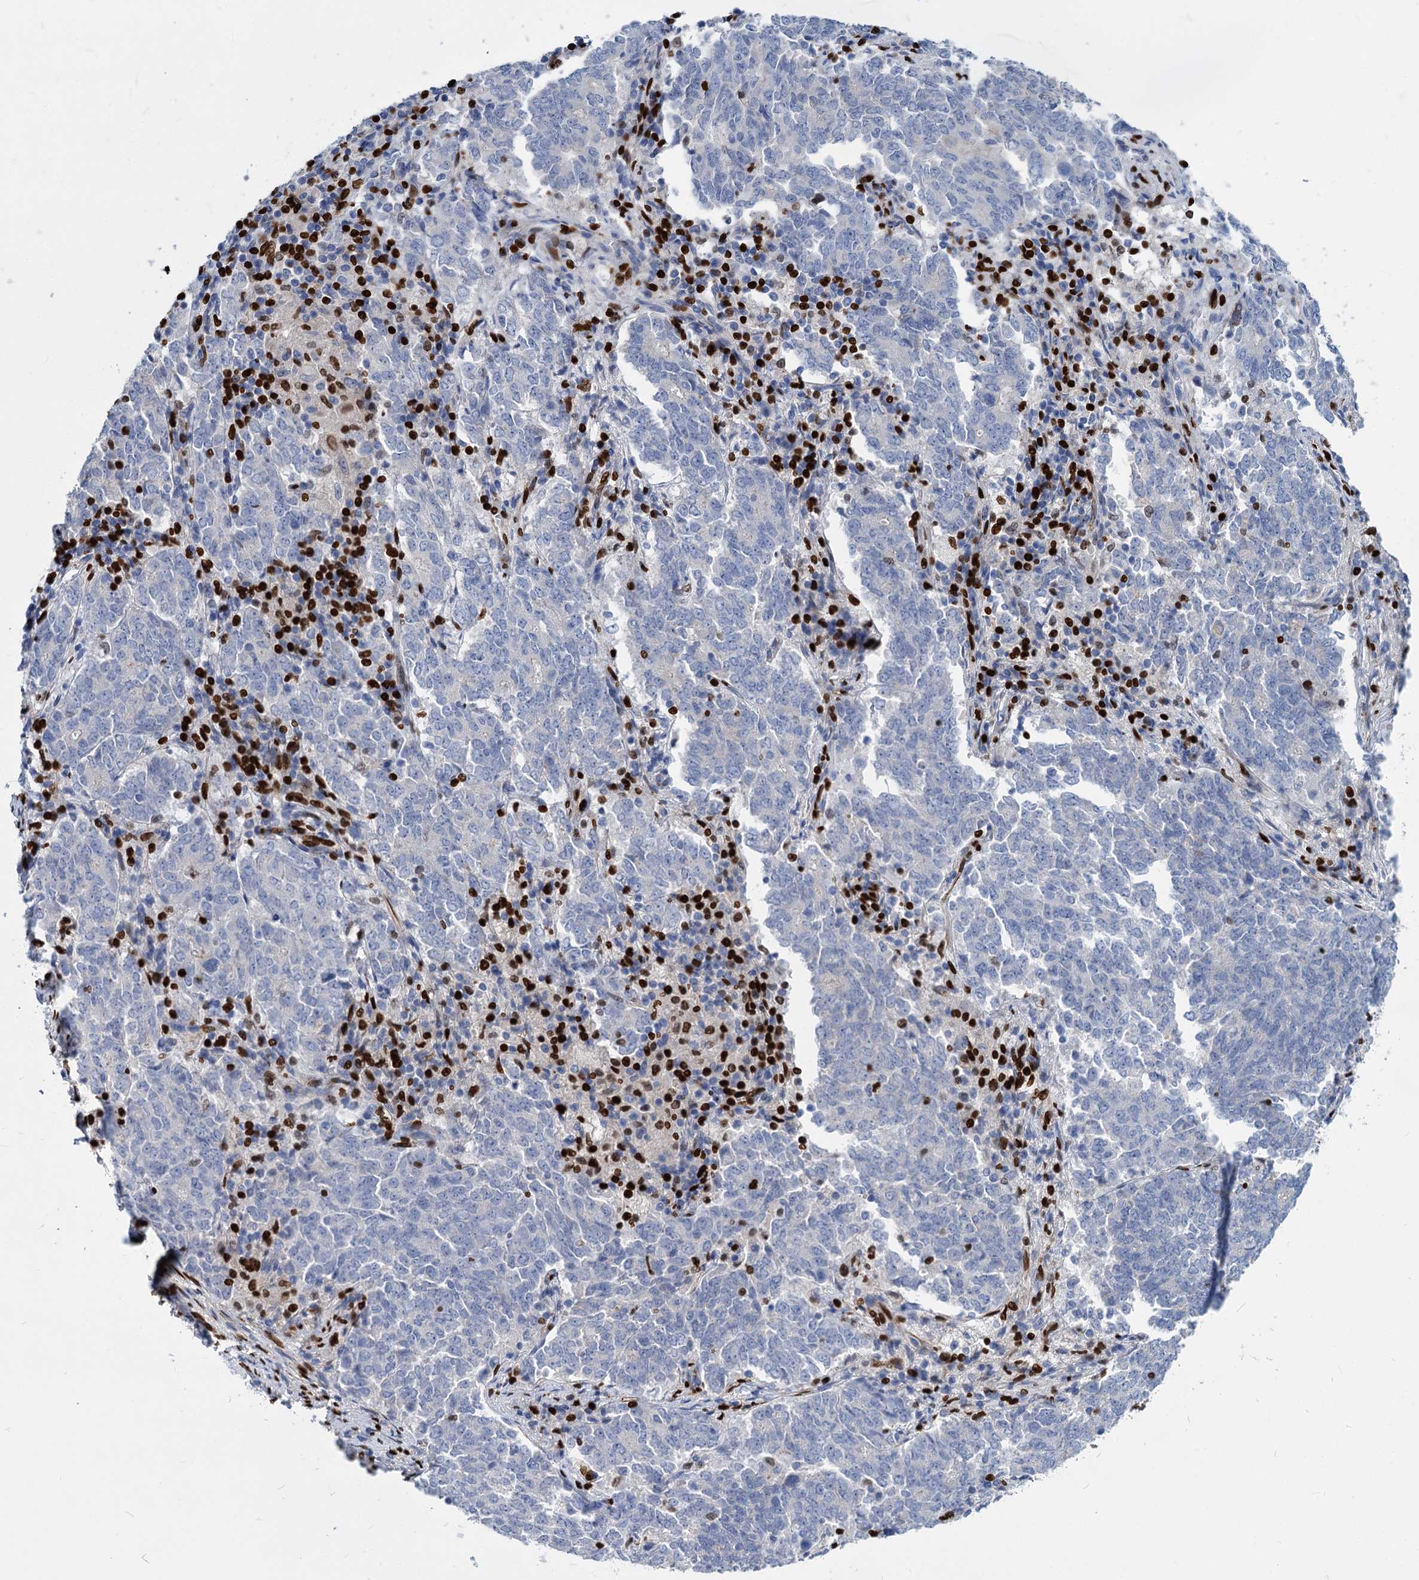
{"staining": {"intensity": "negative", "quantity": "none", "location": "none"}, "tissue": "endometrial cancer", "cell_type": "Tumor cells", "image_type": "cancer", "snomed": [{"axis": "morphology", "description": "Adenocarcinoma, NOS"}, {"axis": "topography", "description": "Endometrium"}], "caption": "Immunohistochemistry image of neoplastic tissue: human adenocarcinoma (endometrial) stained with DAB (3,3'-diaminobenzidine) exhibits no significant protein positivity in tumor cells.", "gene": "MECP2", "patient": {"sex": "female", "age": 80}}